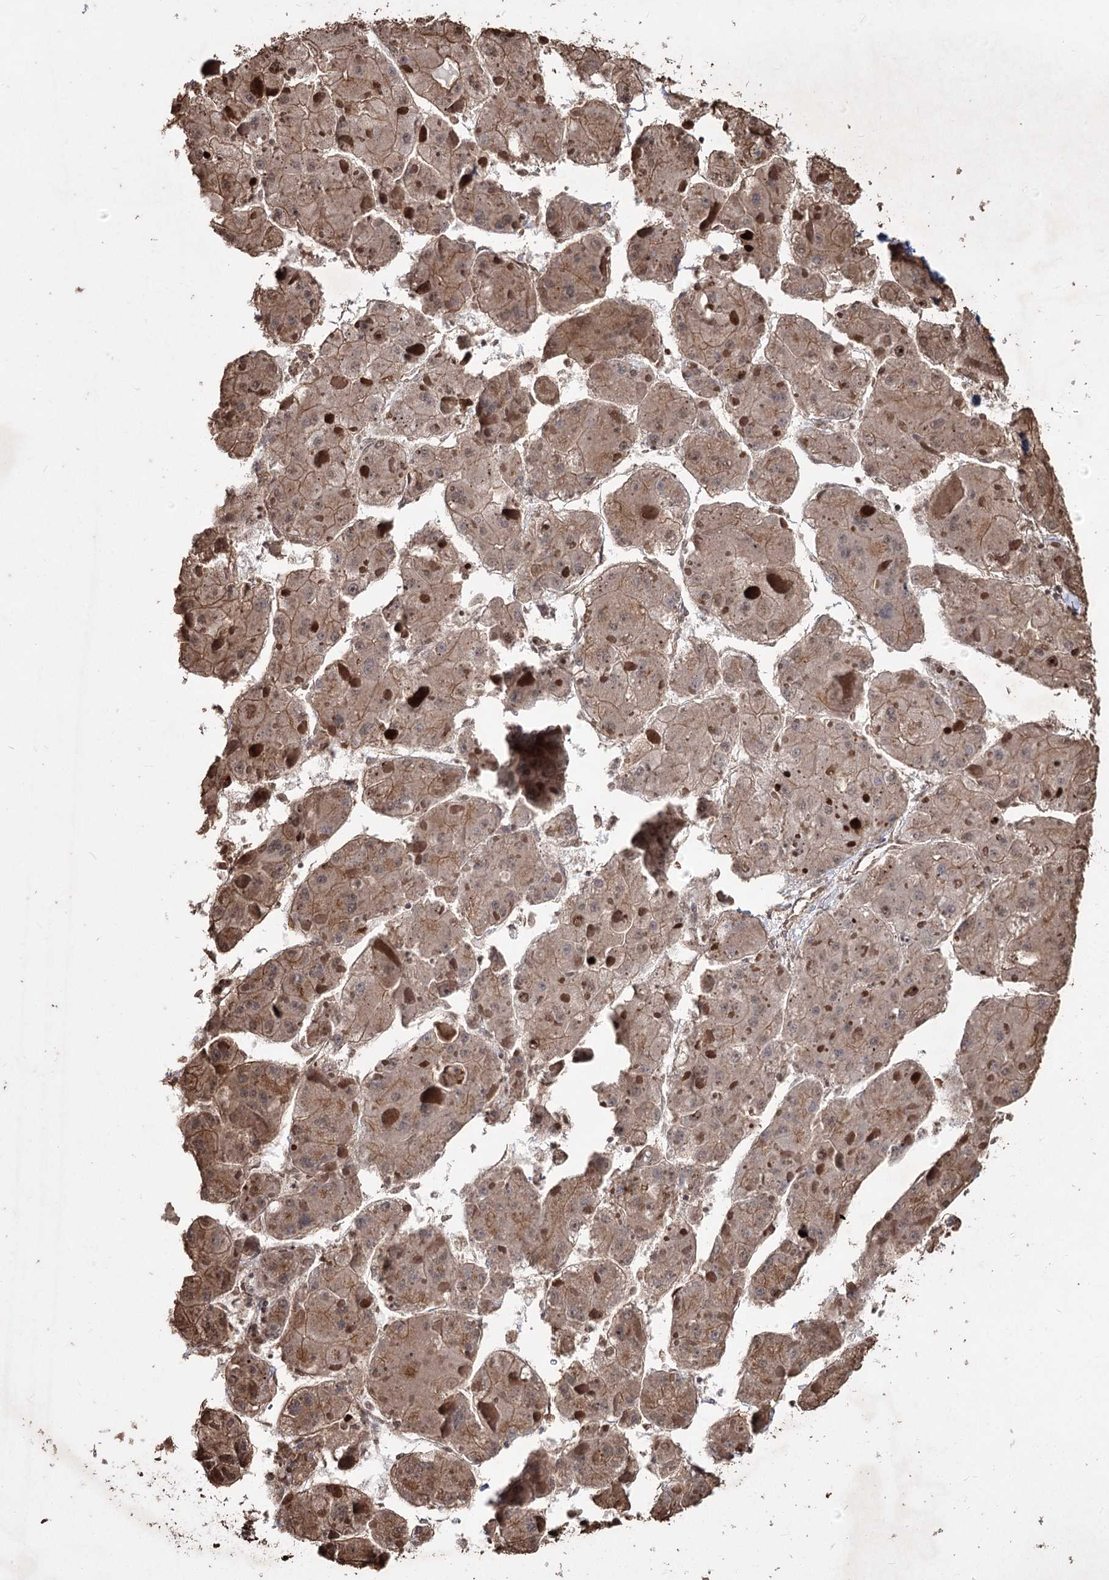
{"staining": {"intensity": "weak", "quantity": ">75%", "location": "cytoplasmic/membranous"}, "tissue": "liver cancer", "cell_type": "Tumor cells", "image_type": "cancer", "snomed": [{"axis": "morphology", "description": "Carcinoma, Hepatocellular, NOS"}, {"axis": "topography", "description": "Liver"}], "caption": "IHC histopathology image of neoplastic tissue: liver hepatocellular carcinoma stained using IHC reveals low levels of weak protein expression localized specifically in the cytoplasmic/membranous of tumor cells, appearing as a cytoplasmic/membranous brown color.", "gene": "PRC1", "patient": {"sex": "female", "age": 73}}